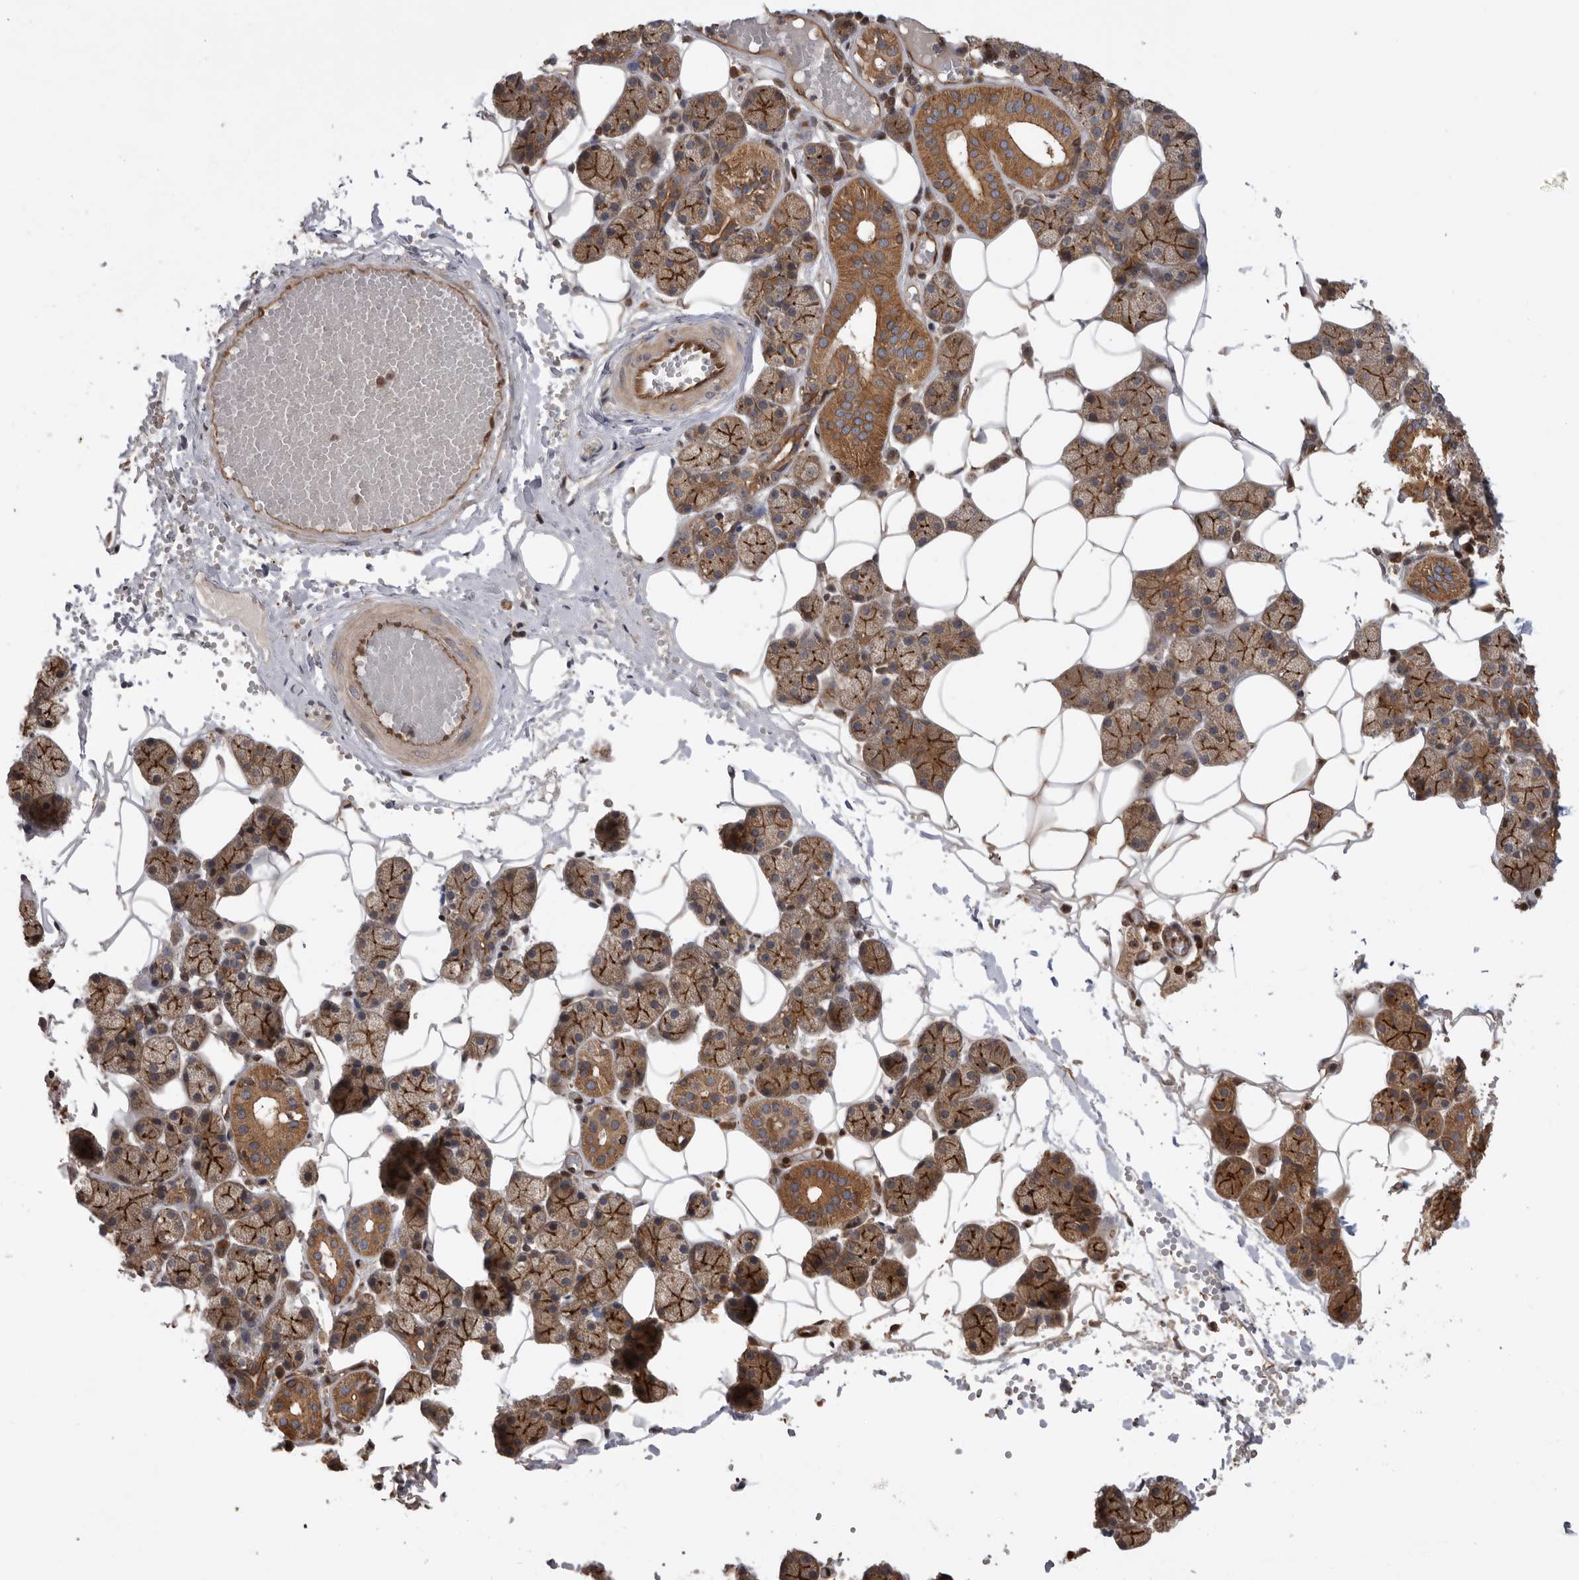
{"staining": {"intensity": "moderate", "quantity": ">75%", "location": "cytoplasmic/membranous"}, "tissue": "salivary gland", "cell_type": "Glandular cells", "image_type": "normal", "snomed": [{"axis": "morphology", "description": "Normal tissue, NOS"}, {"axis": "topography", "description": "Salivary gland"}], "caption": "Immunohistochemistry (DAB) staining of unremarkable human salivary gland exhibits moderate cytoplasmic/membranous protein staining in about >75% of glandular cells.", "gene": "DHDDS", "patient": {"sex": "female", "age": 33}}